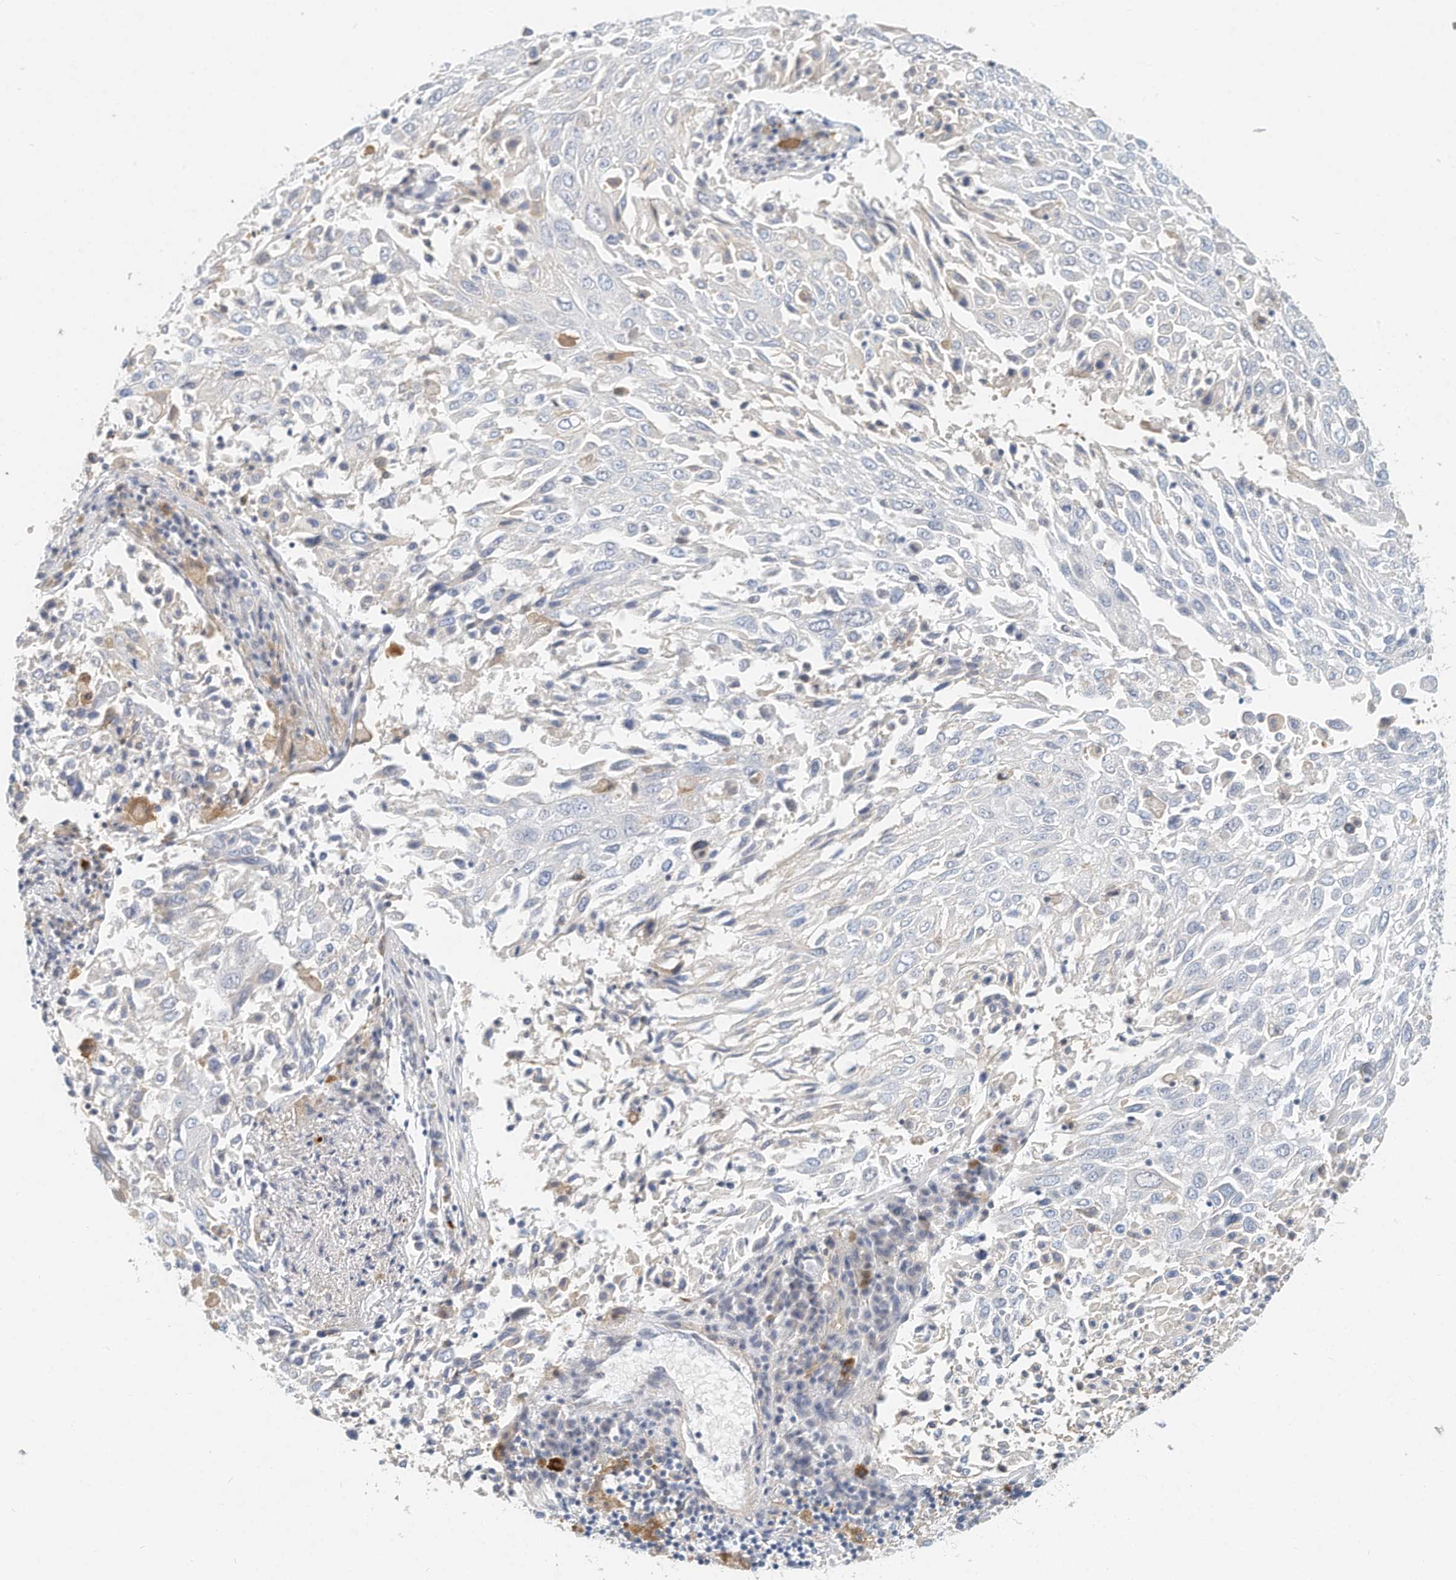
{"staining": {"intensity": "negative", "quantity": "none", "location": "none"}, "tissue": "lung cancer", "cell_type": "Tumor cells", "image_type": "cancer", "snomed": [{"axis": "morphology", "description": "Squamous cell carcinoma, NOS"}, {"axis": "topography", "description": "Lung"}], "caption": "DAB immunohistochemical staining of lung cancer (squamous cell carcinoma) demonstrates no significant positivity in tumor cells.", "gene": "MICAL1", "patient": {"sex": "male", "age": 65}}